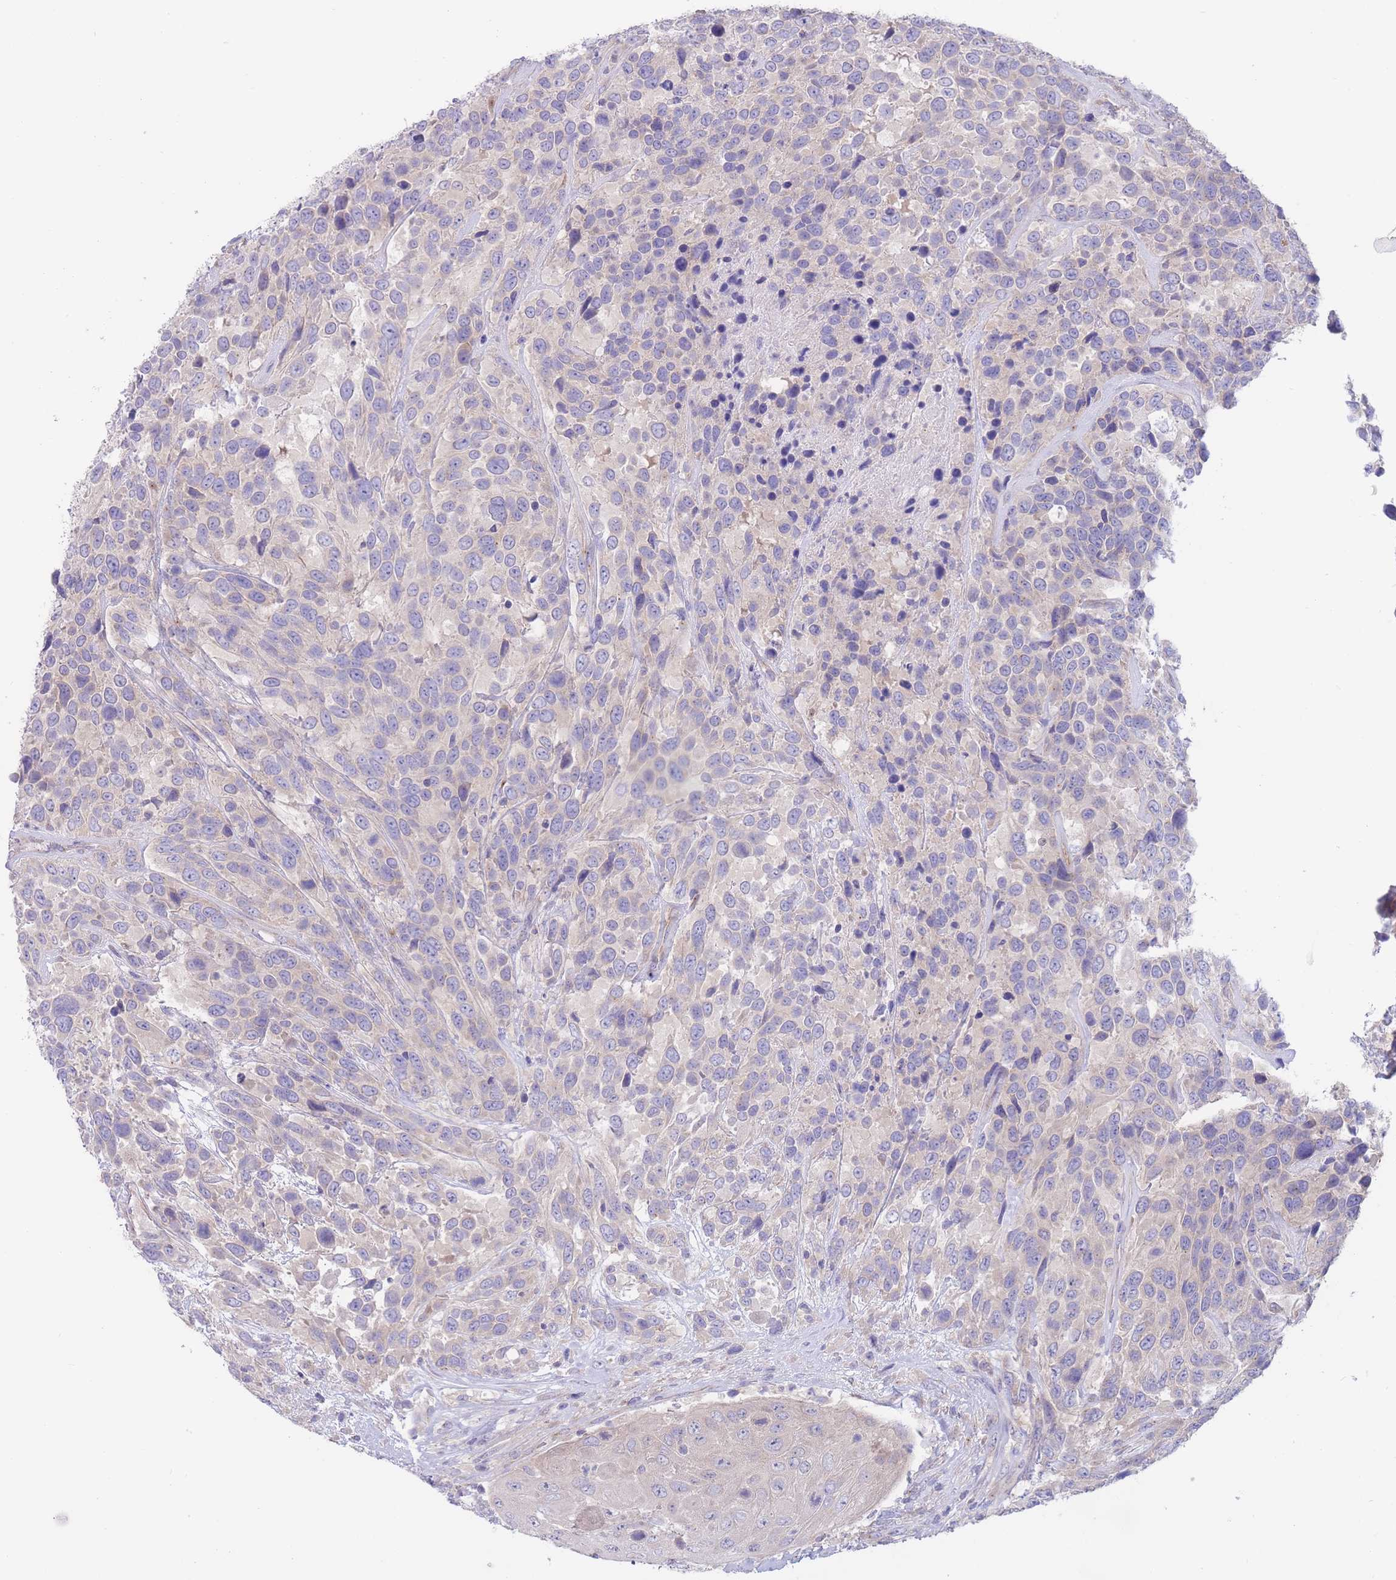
{"staining": {"intensity": "weak", "quantity": "<25%", "location": "cytoplasmic/membranous"}, "tissue": "urothelial cancer", "cell_type": "Tumor cells", "image_type": "cancer", "snomed": [{"axis": "morphology", "description": "Urothelial carcinoma, High grade"}, {"axis": "topography", "description": "Urinary bladder"}], "caption": "DAB (3,3'-diaminobenzidine) immunohistochemical staining of urothelial cancer shows no significant staining in tumor cells.", "gene": "ALS2CL", "patient": {"sex": "female", "age": 70}}